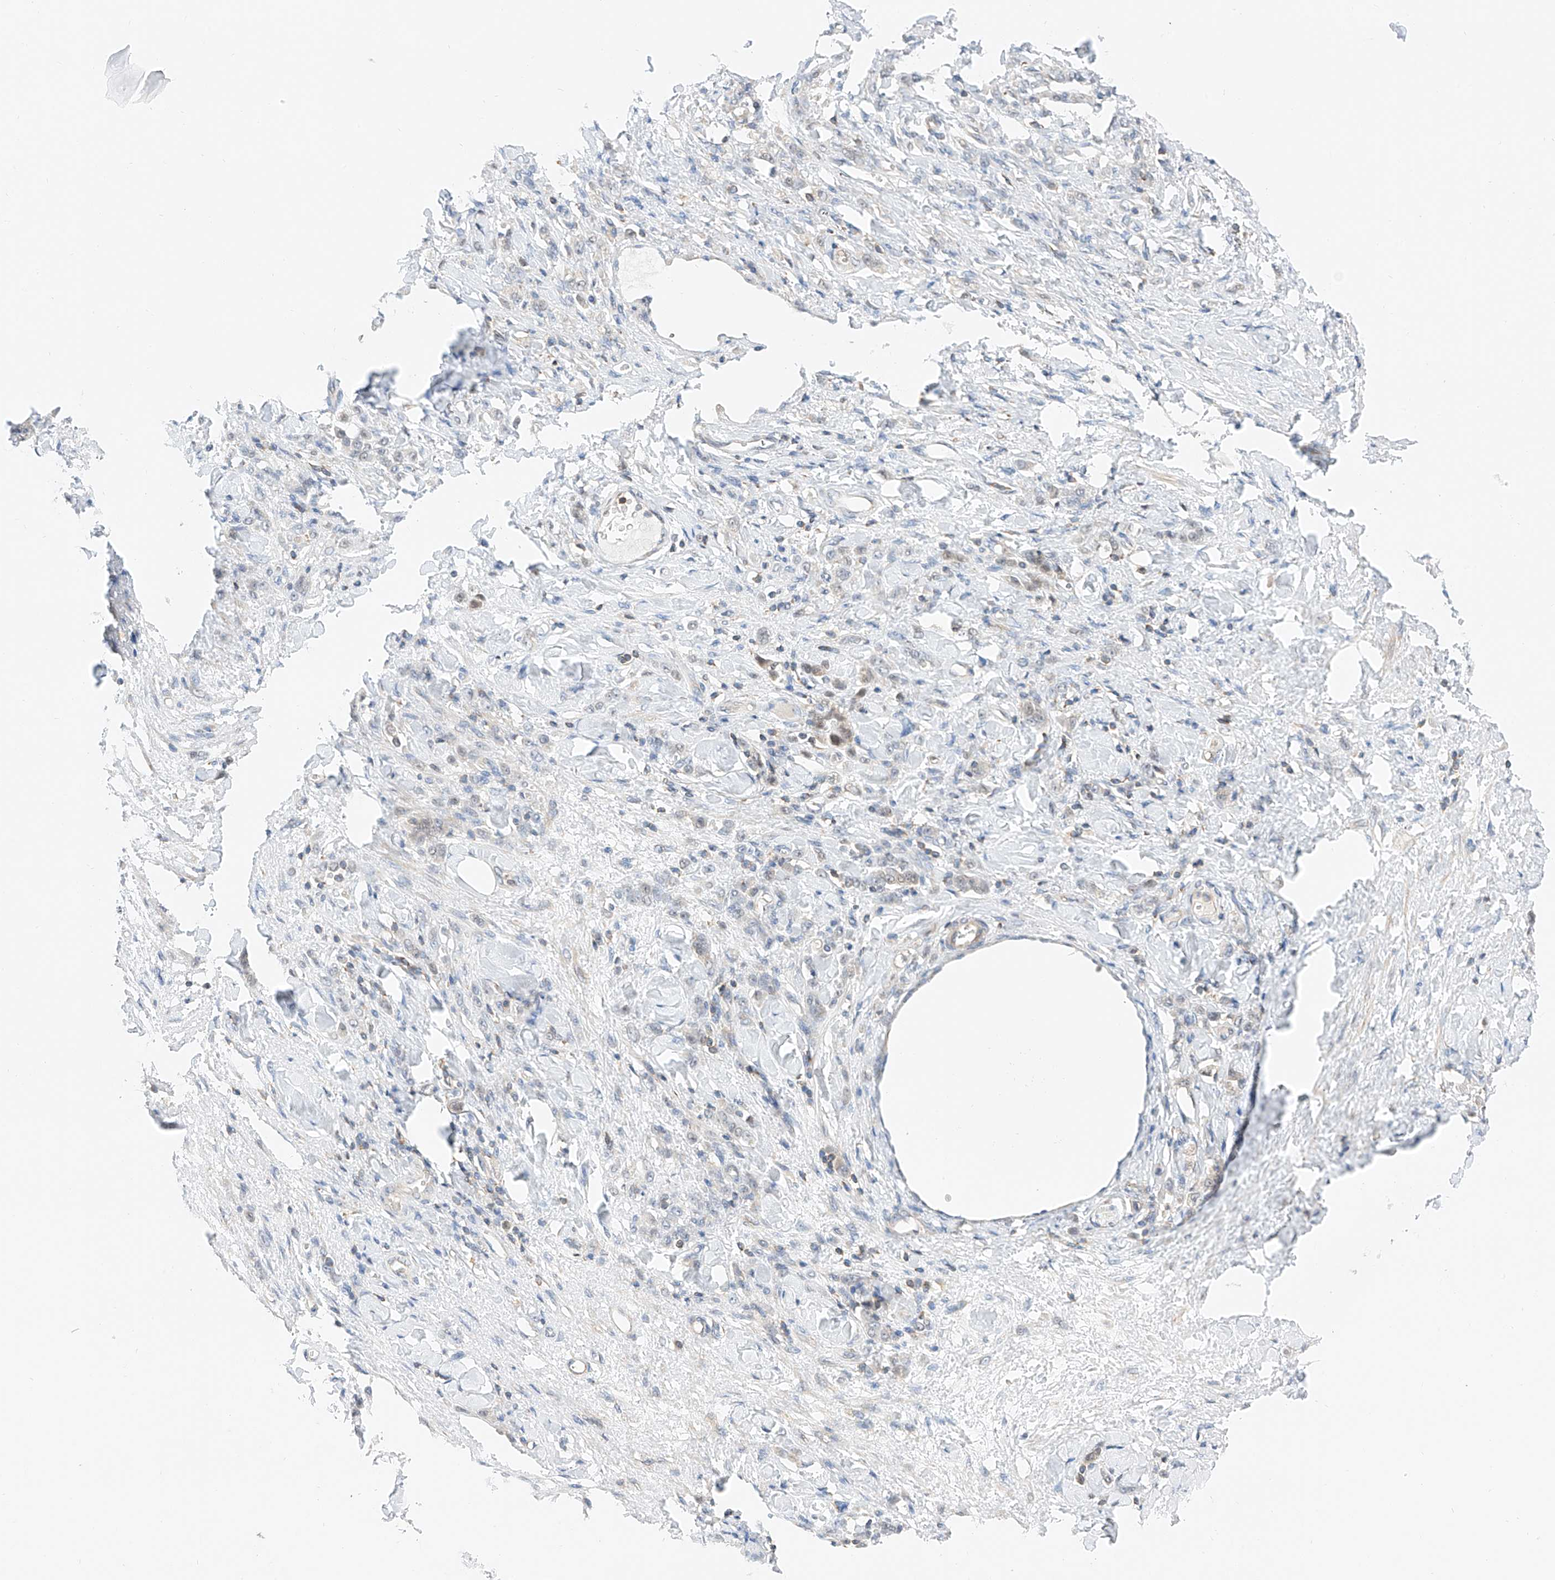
{"staining": {"intensity": "negative", "quantity": "none", "location": "none"}, "tissue": "stomach cancer", "cell_type": "Tumor cells", "image_type": "cancer", "snomed": [{"axis": "morphology", "description": "Normal tissue, NOS"}, {"axis": "morphology", "description": "Adenocarcinoma, NOS"}, {"axis": "topography", "description": "Stomach"}], "caption": "This is an IHC histopathology image of human stomach cancer (adenocarcinoma). There is no staining in tumor cells.", "gene": "MFN2", "patient": {"sex": "male", "age": 82}}